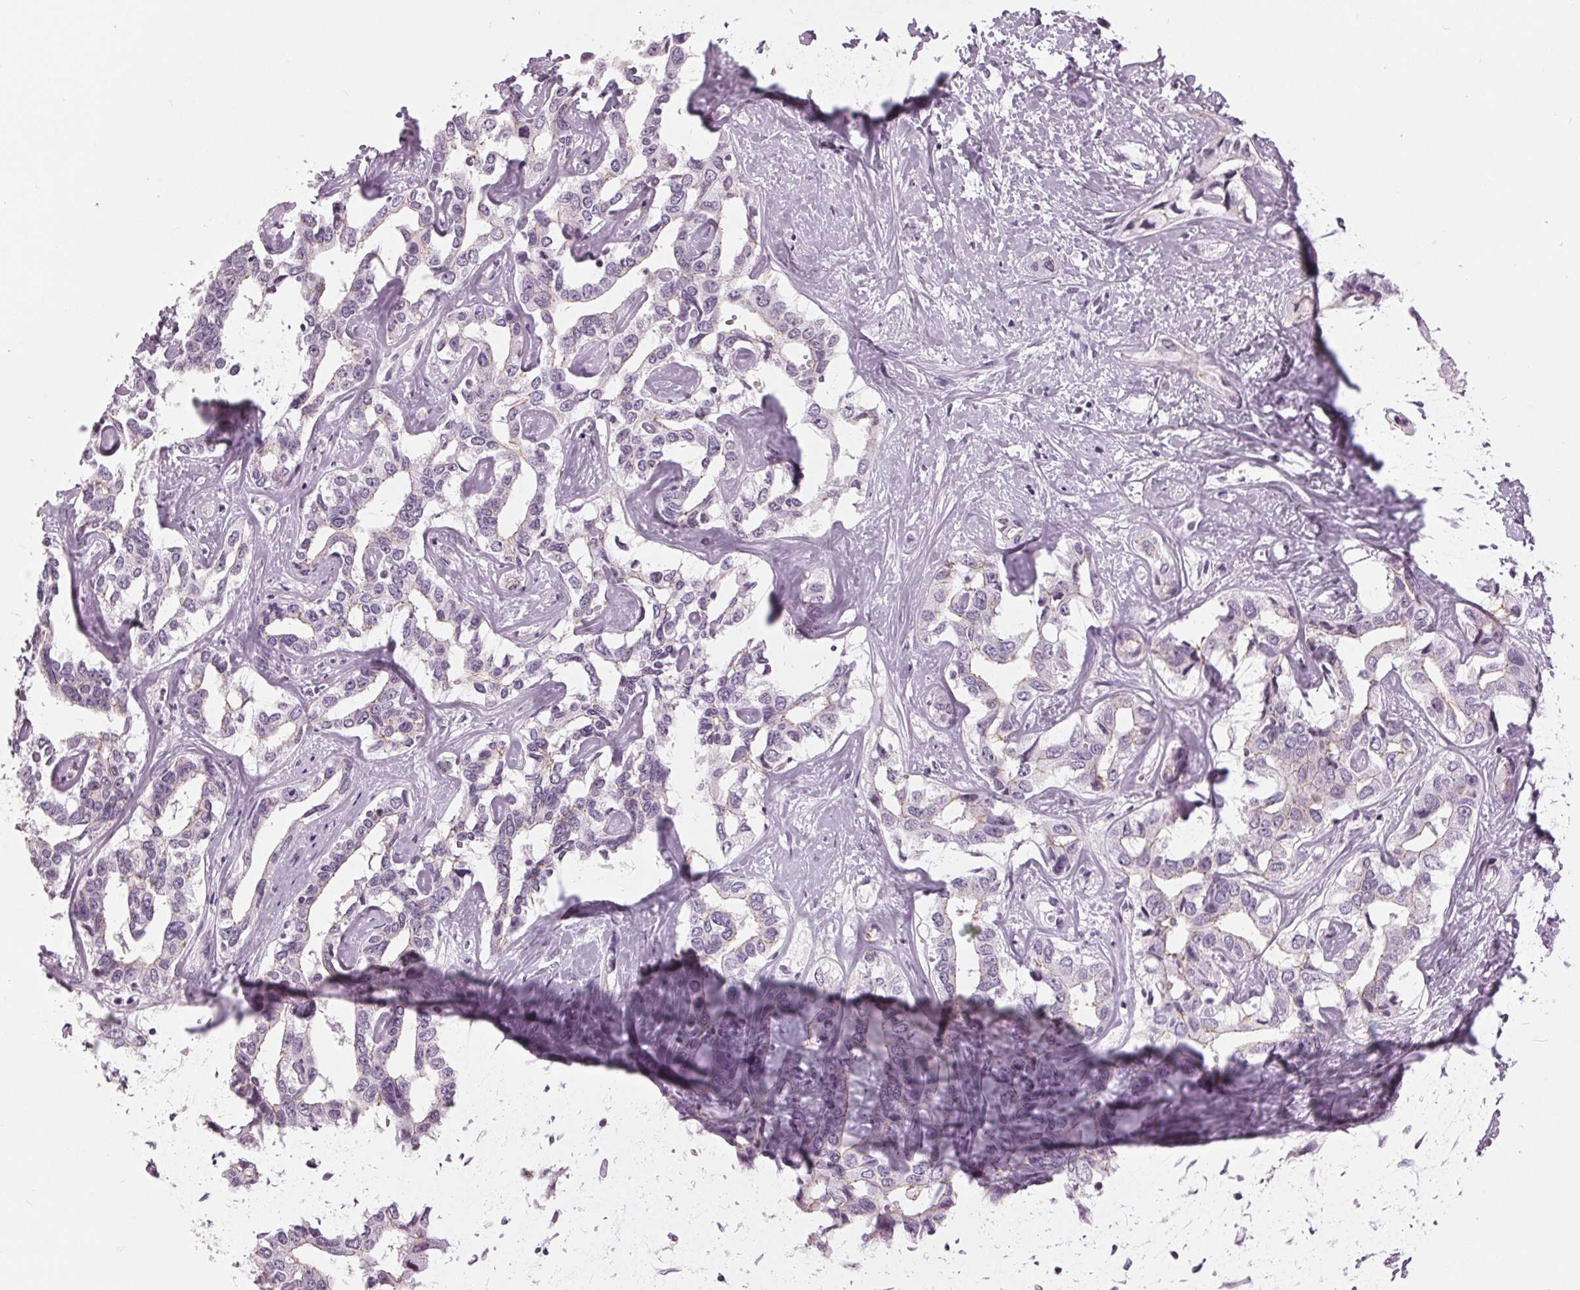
{"staining": {"intensity": "negative", "quantity": "none", "location": "none"}, "tissue": "liver cancer", "cell_type": "Tumor cells", "image_type": "cancer", "snomed": [{"axis": "morphology", "description": "Cholangiocarcinoma"}, {"axis": "topography", "description": "Liver"}], "caption": "Photomicrograph shows no protein staining in tumor cells of cholangiocarcinoma (liver) tissue.", "gene": "SLC9A4", "patient": {"sex": "male", "age": 59}}